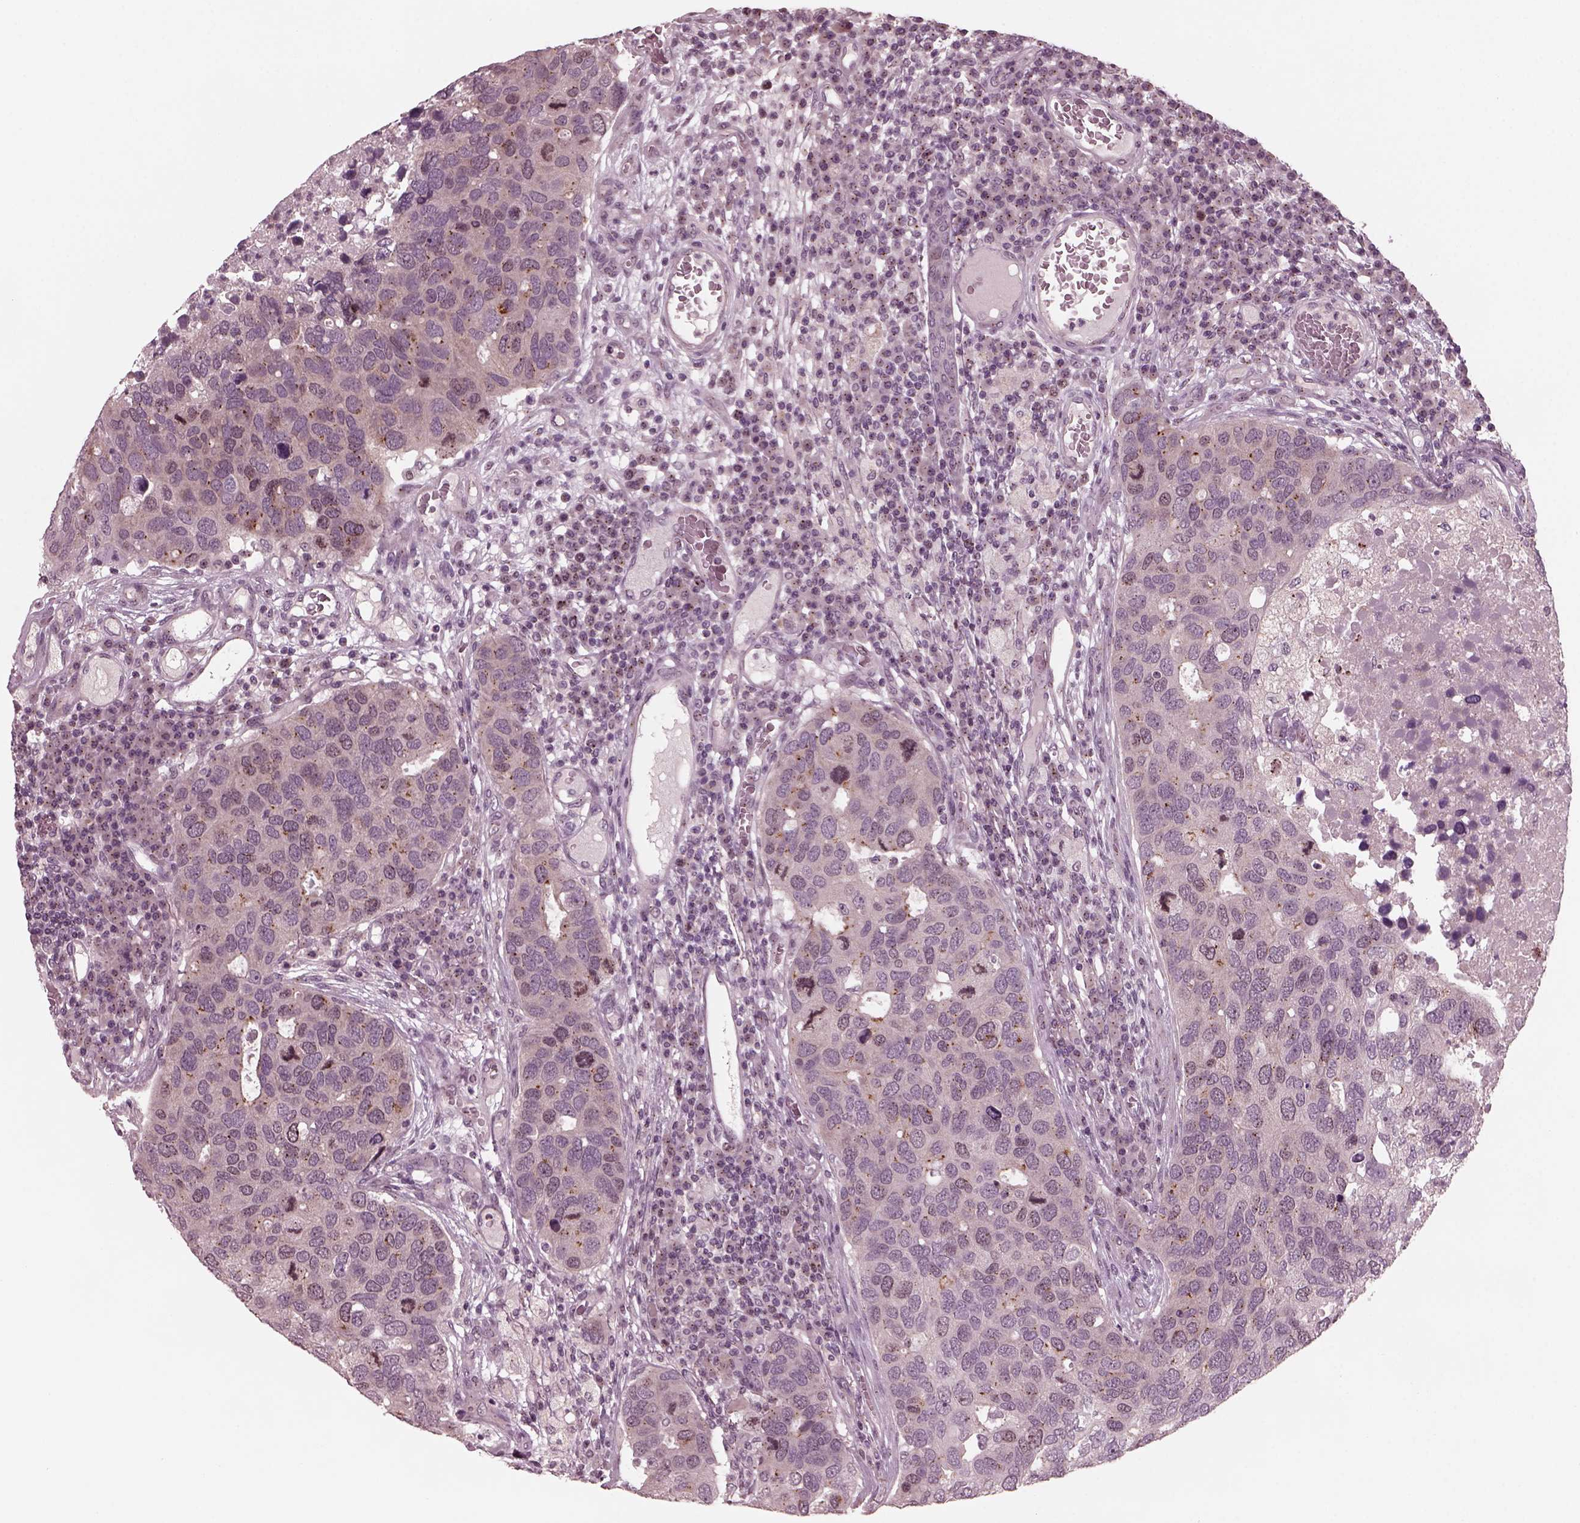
{"staining": {"intensity": "weak", "quantity": "<25%", "location": "cytoplasmic/membranous"}, "tissue": "breast cancer", "cell_type": "Tumor cells", "image_type": "cancer", "snomed": [{"axis": "morphology", "description": "Duct carcinoma"}, {"axis": "topography", "description": "Breast"}], "caption": "Image shows no protein expression in tumor cells of breast invasive ductal carcinoma tissue.", "gene": "SAXO1", "patient": {"sex": "female", "age": 83}}